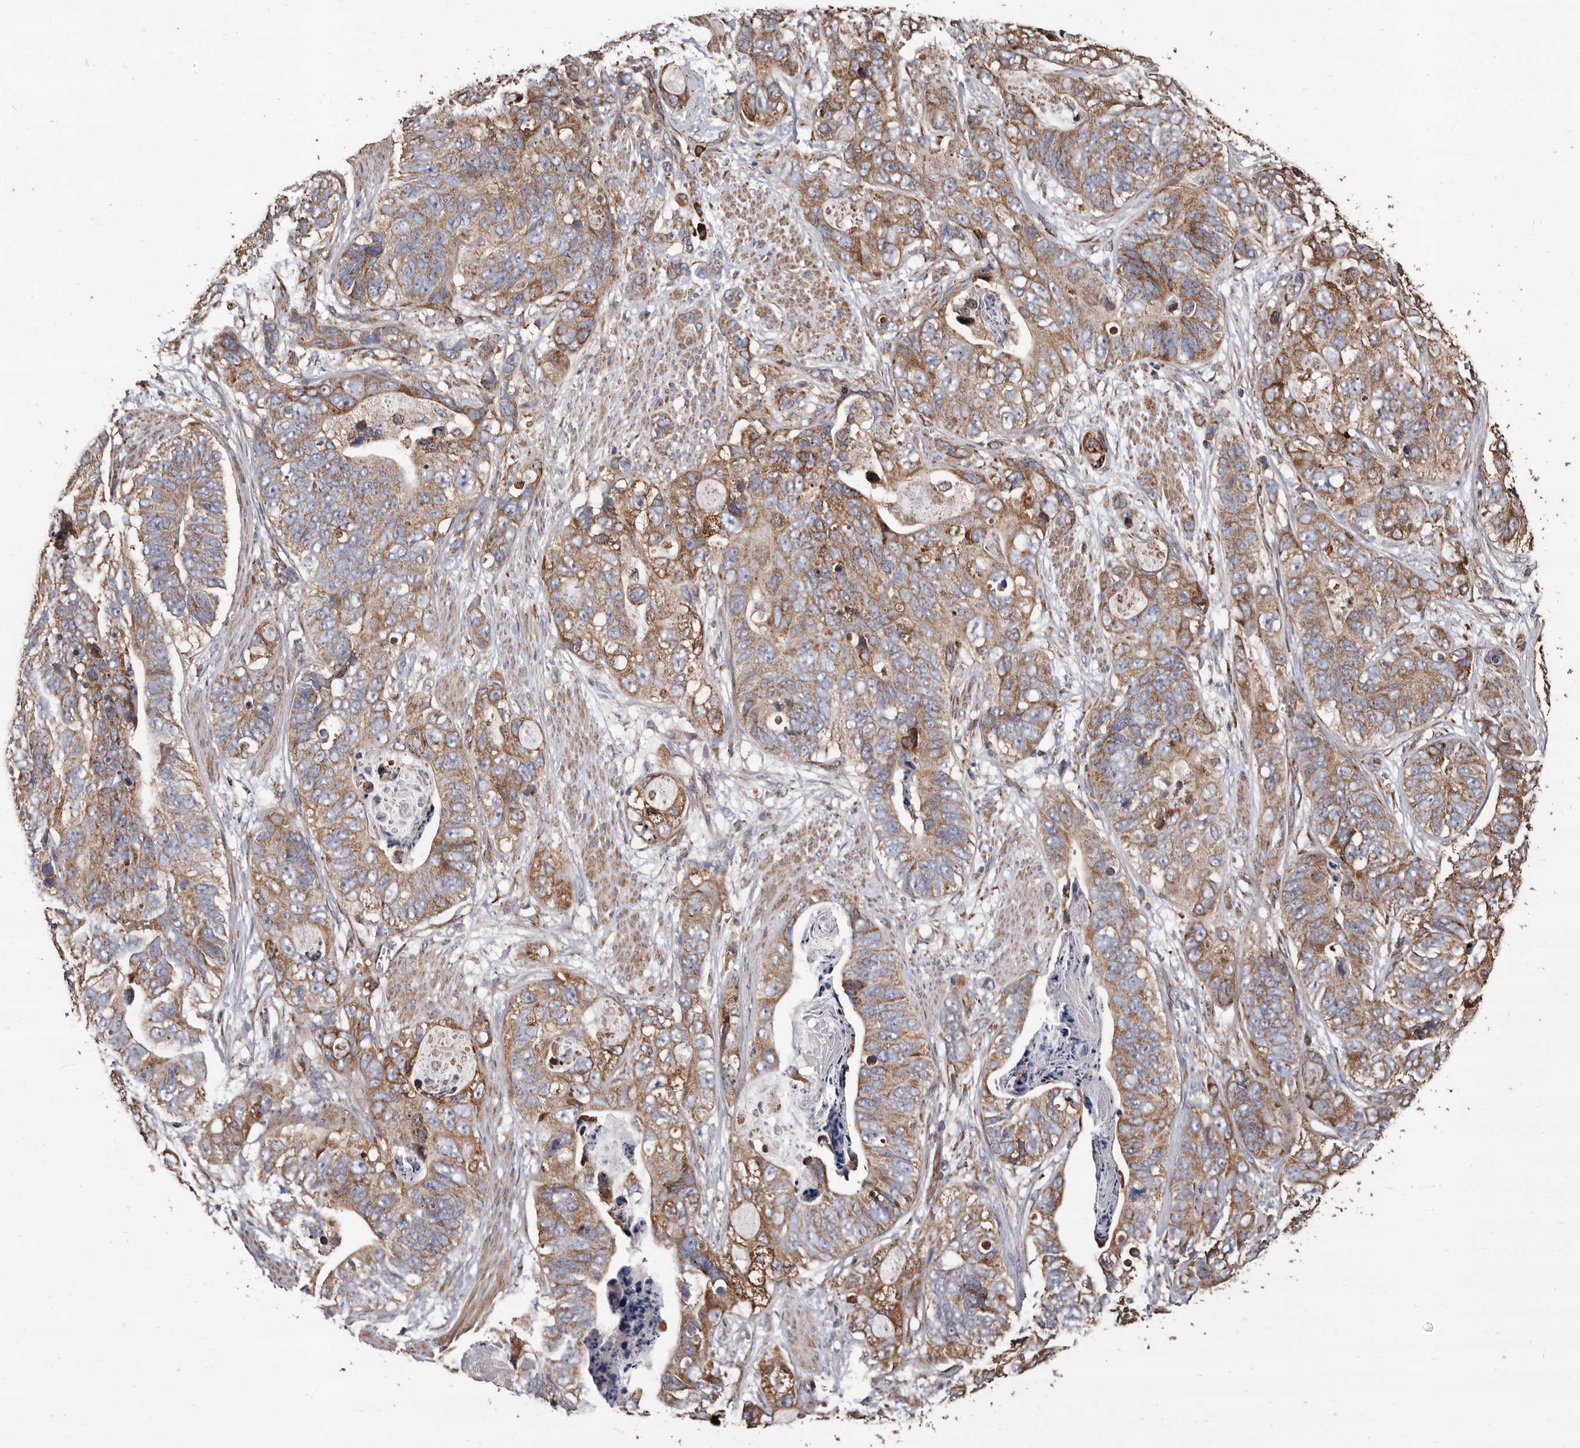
{"staining": {"intensity": "moderate", "quantity": ">75%", "location": "cytoplasmic/membranous"}, "tissue": "stomach cancer", "cell_type": "Tumor cells", "image_type": "cancer", "snomed": [{"axis": "morphology", "description": "Adenocarcinoma, NOS"}, {"axis": "topography", "description": "Stomach"}], "caption": "Stomach adenocarcinoma was stained to show a protein in brown. There is medium levels of moderate cytoplasmic/membranous staining in approximately >75% of tumor cells. (IHC, brightfield microscopy, high magnification).", "gene": "OSGIN2", "patient": {"sex": "female", "age": 89}}